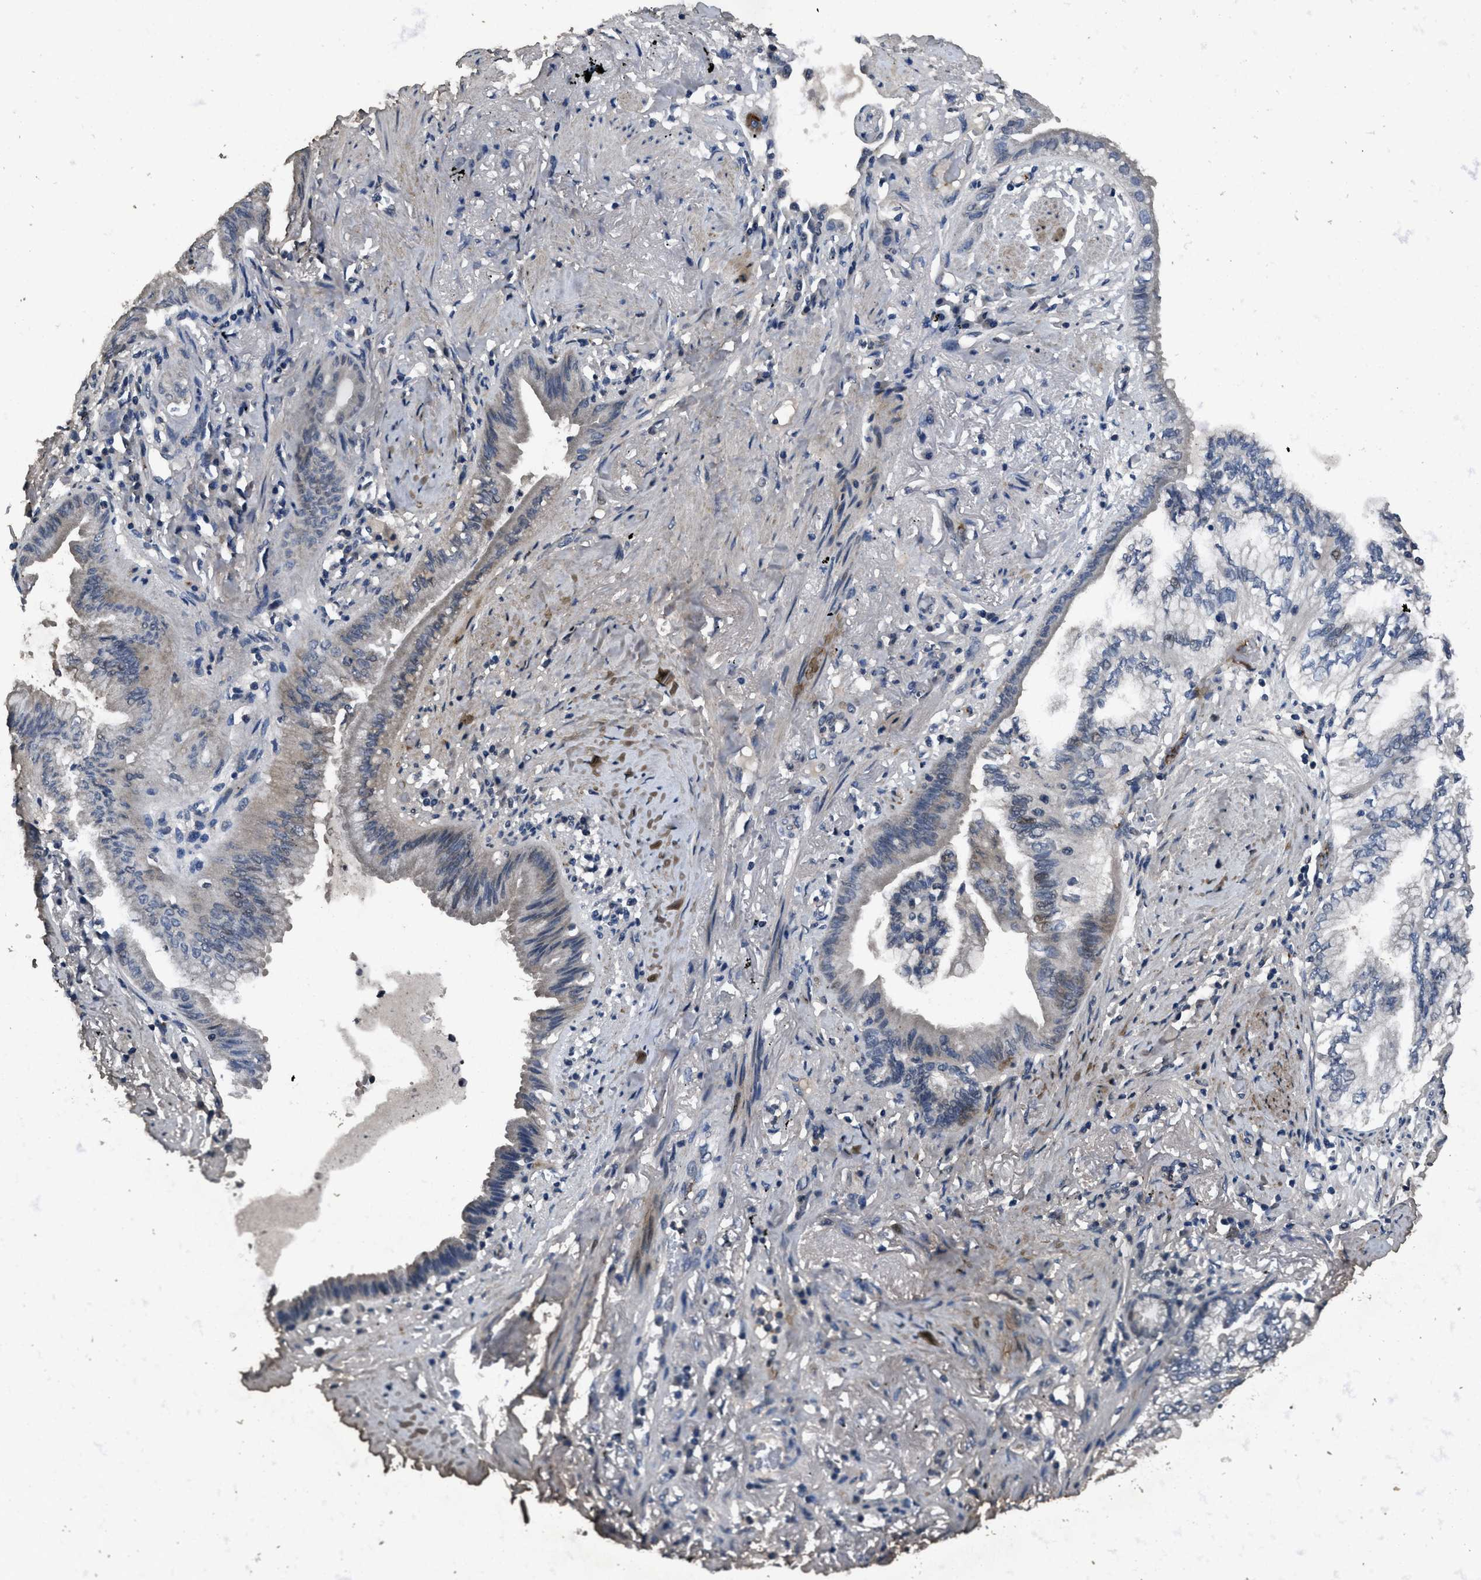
{"staining": {"intensity": "negative", "quantity": "none", "location": "none"}, "tissue": "lung cancer", "cell_type": "Tumor cells", "image_type": "cancer", "snomed": [{"axis": "morphology", "description": "Normal tissue, NOS"}, {"axis": "morphology", "description": "Adenocarcinoma, NOS"}, {"axis": "topography", "description": "Bronchus"}, {"axis": "topography", "description": "Lung"}], "caption": "Tumor cells show no significant protein positivity in adenocarcinoma (lung).", "gene": "ITGA2B", "patient": {"sex": "female", "age": 70}}